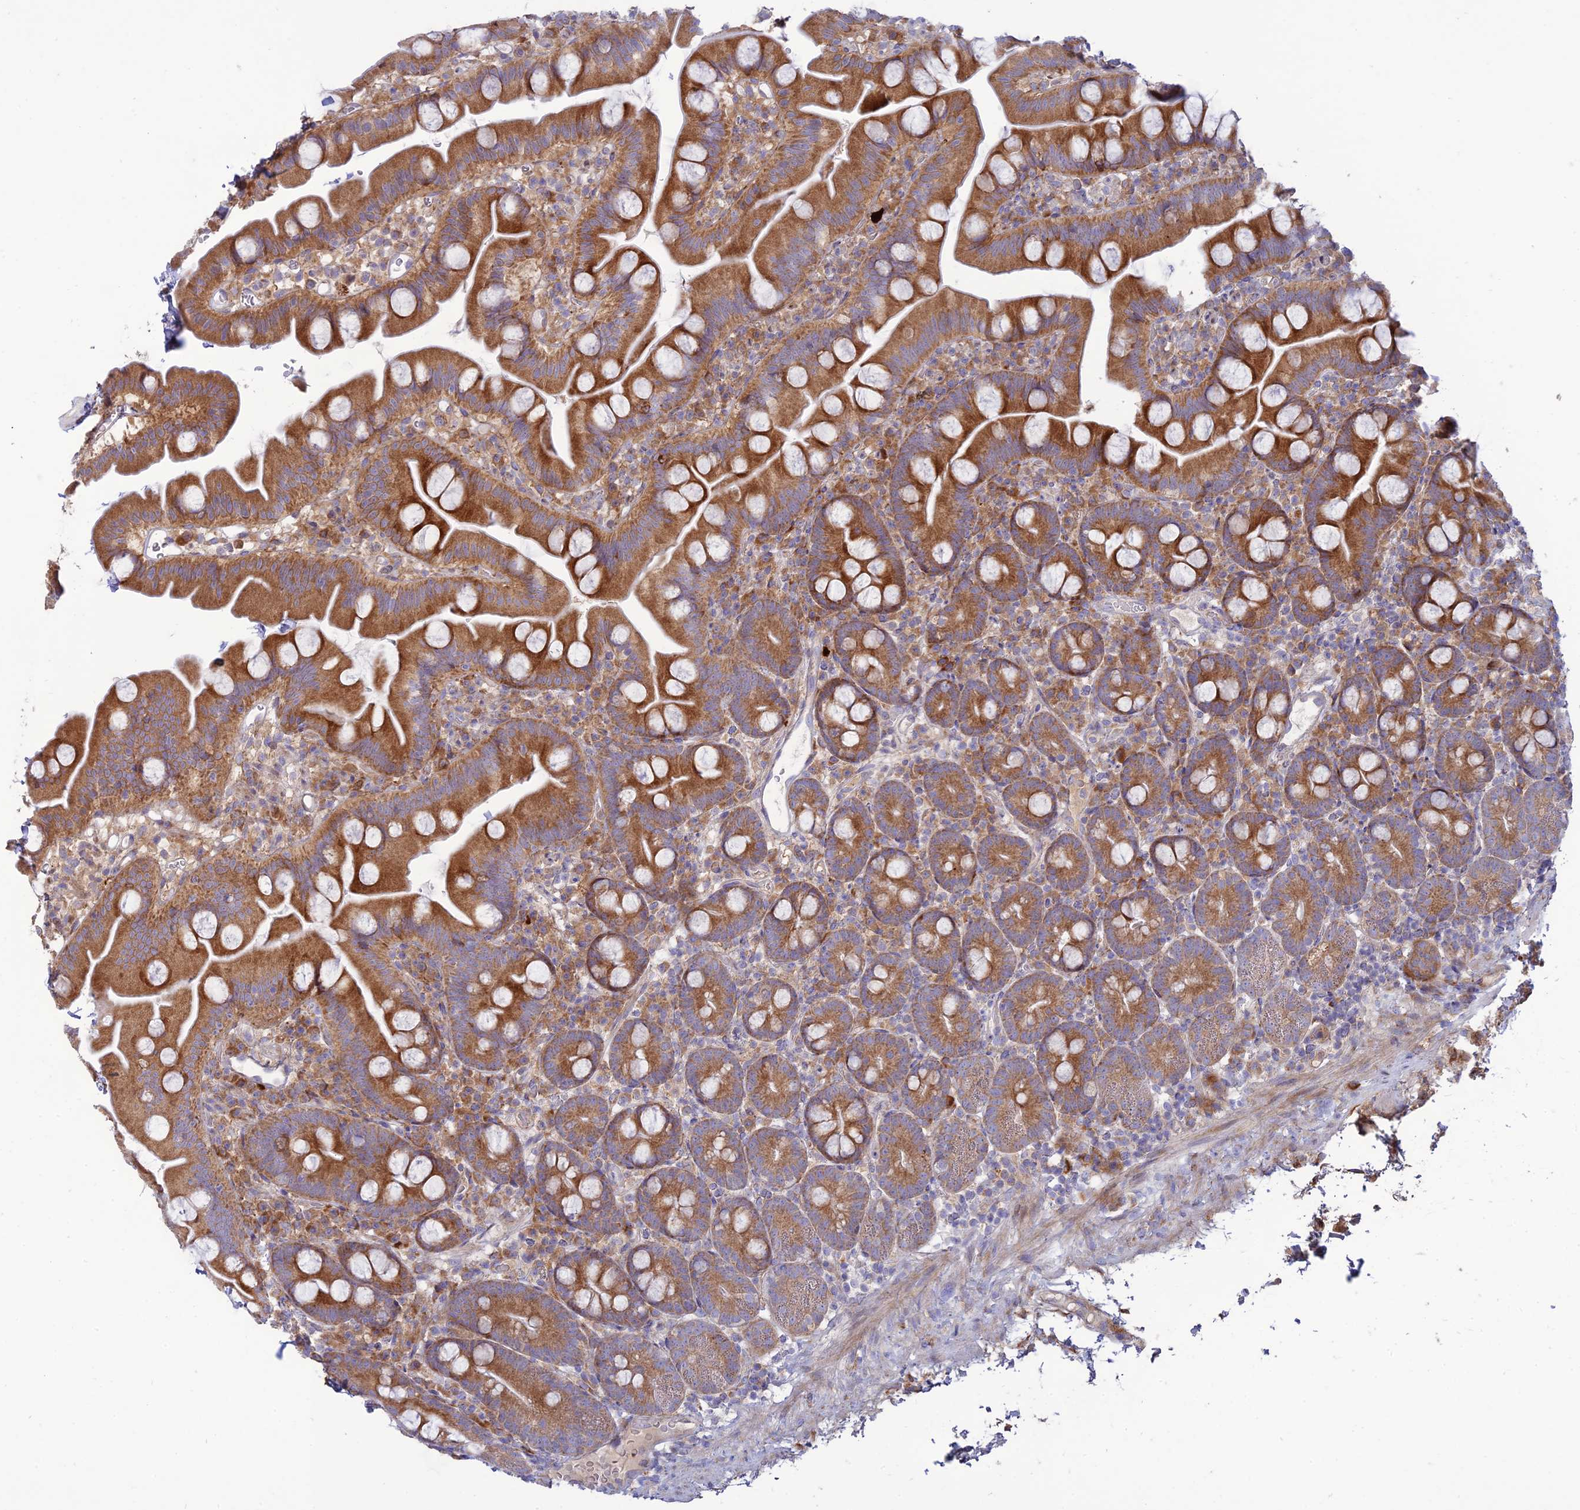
{"staining": {"intensity": "moderate", "quantity": ">75%", "location": "cytoplasmic/membranous"}, "tissue": "small intestine", "cell_type": "Glandular cells", "image_type": "normal", "snomed": [{"axis": "morphology", "description": "Normal tissue, NOS"}, {"axis": "topography", "description": "Small intestine"}], "caption": "Immunohistochemical staining of unremarkable human small intestine demonstrates medium levels of moderate cytoplasmic/membranous positivity in approximately >75% of glandular cells.", "gene": "RCN3", "patient": {"sex": "female", "age": 68}}